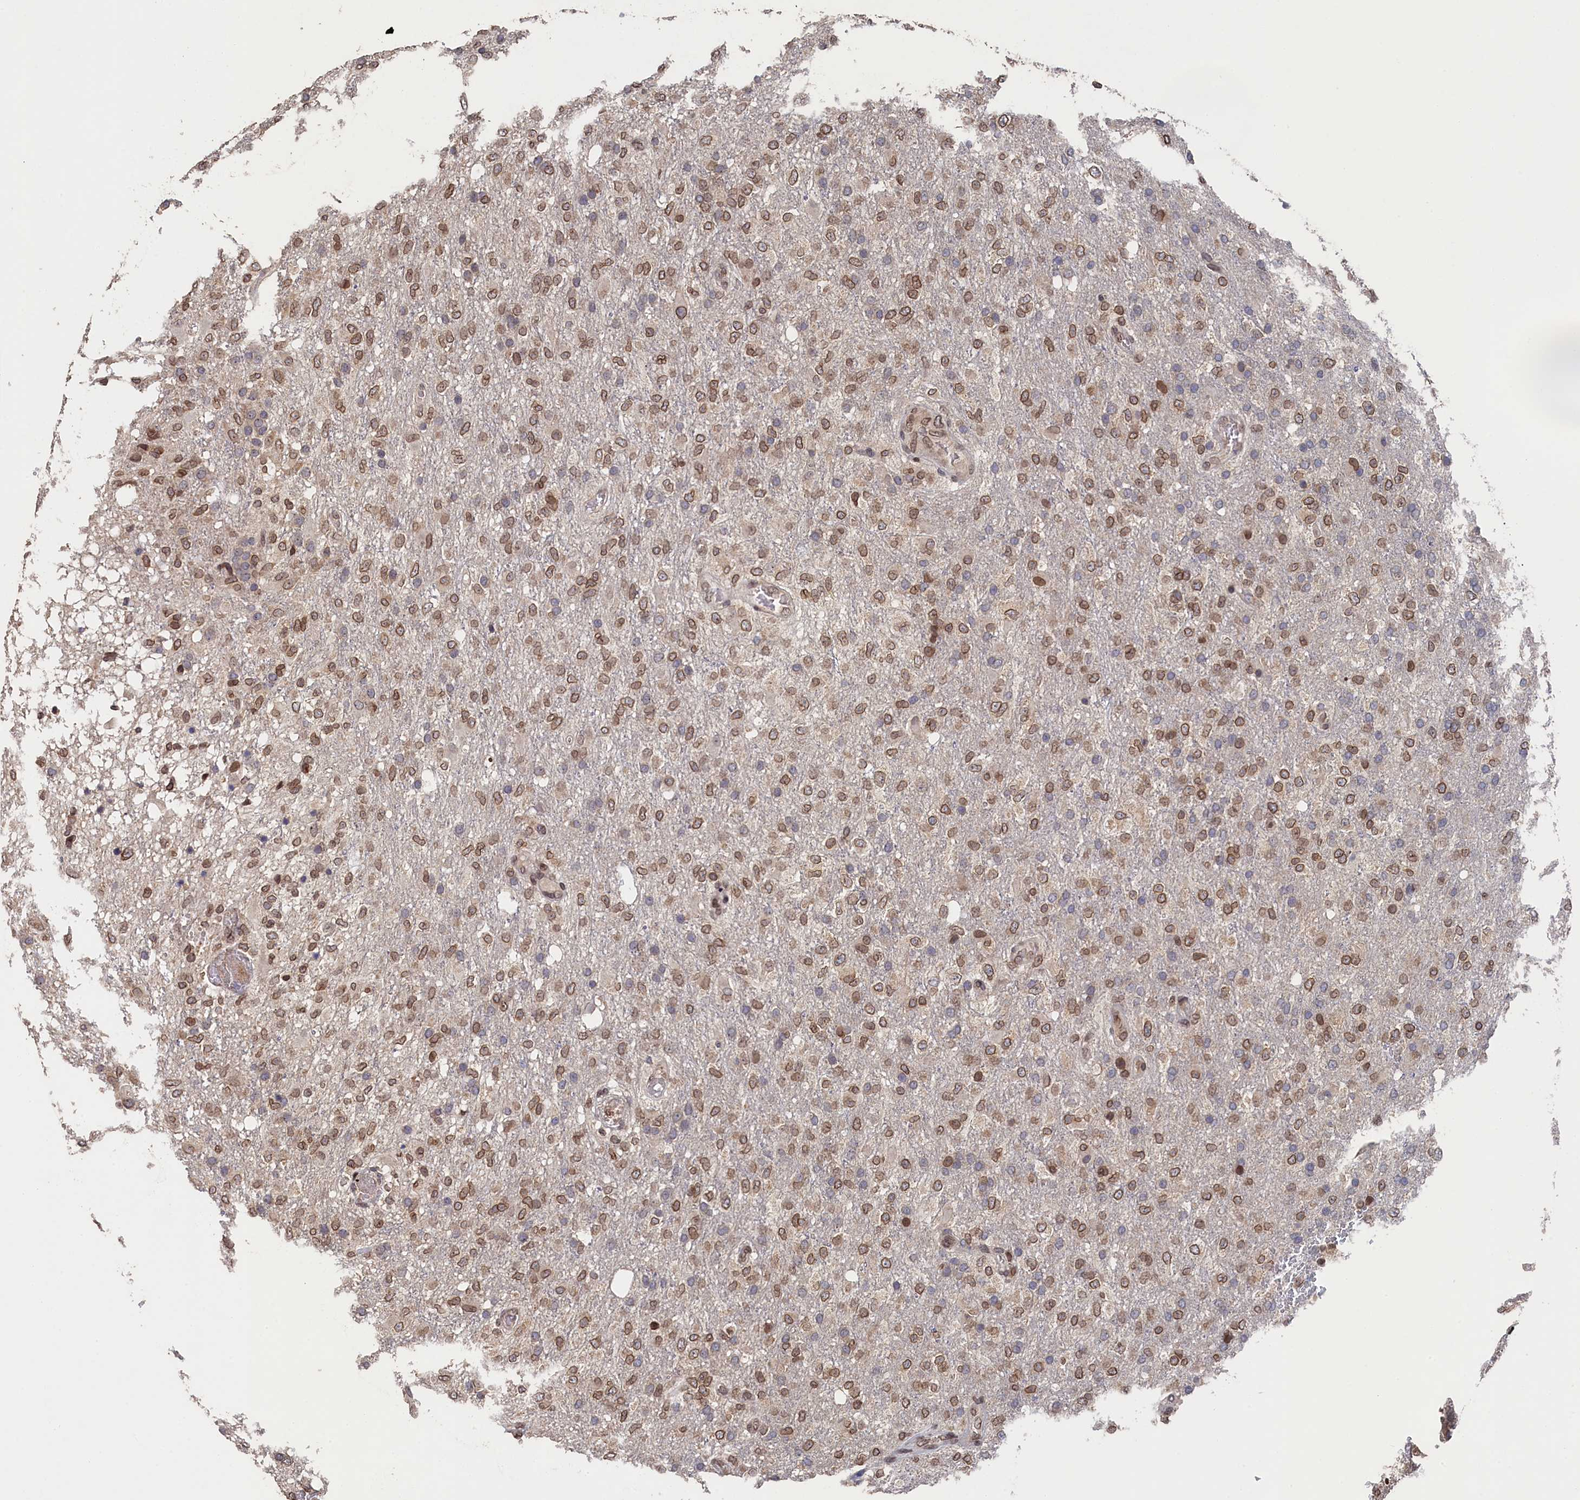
{"staining": {"intensity": "moderate", "quantity": ">75%", "location": "cytoplasmic/membranous,nuclear"}, "tissue": "glioma", "cell_type": "Tumor cells", "image_type": "cancer", "snomed": [{"axis": "morphology", "description": "Glioma, malignant, High grade"}, {"axis": "topography", "description": "Brain"}], "caption": "Moderate cytoplasmic/membranous and nuclear positivity is seen in approximately >75% of tumor cells in malignant glioma (high-grade).", "gene": "ANKEF1", "patient": {"sex": "female", "age": 74}}